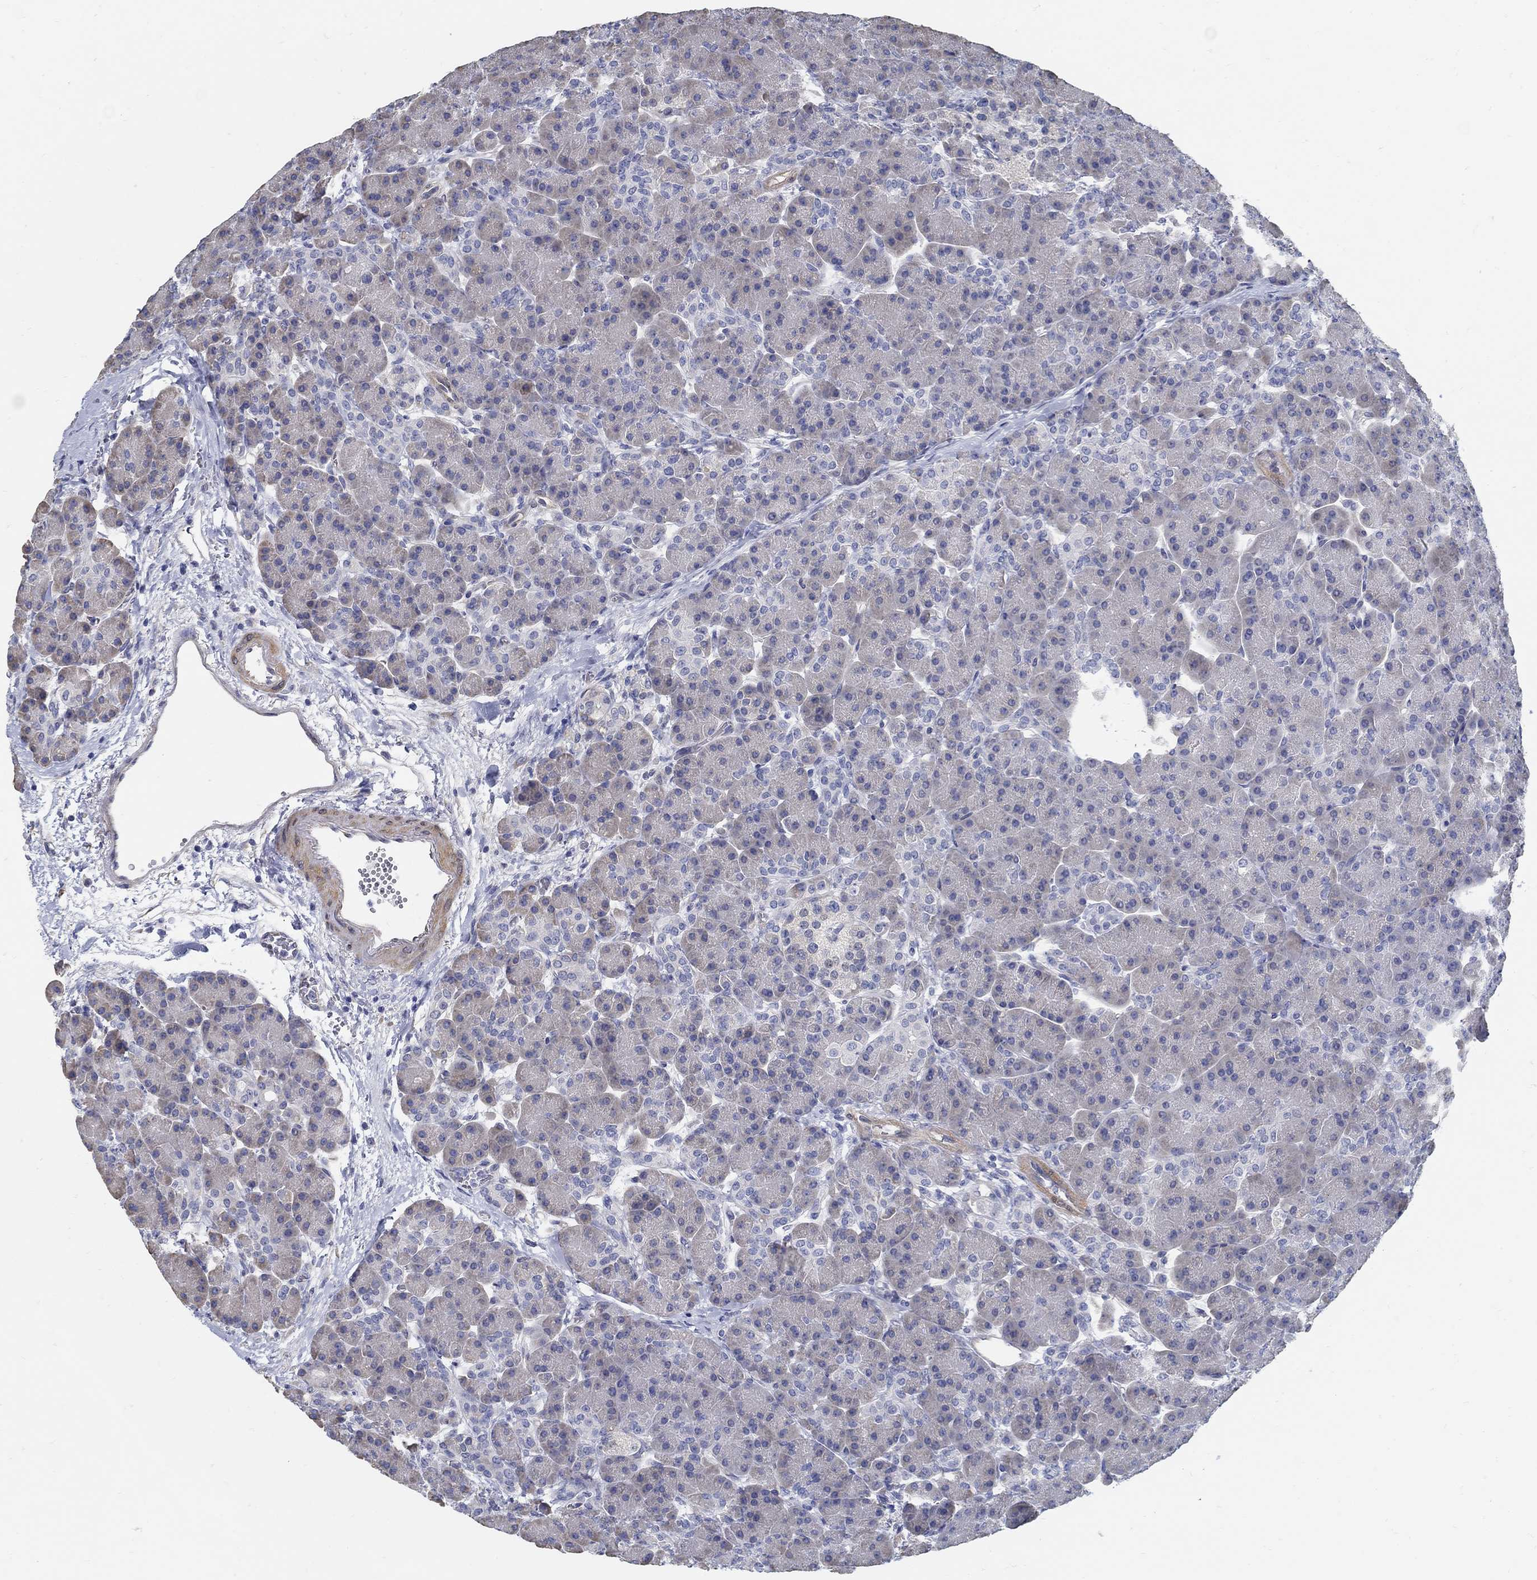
{"staining": {"intensity": "weak", "quantity": "<25%", "location": "cytoplasmic/membranous"}, "tissue": "pancreas", "cell_type": "Exocrine glandular cells", "image_type": "normal", "snomed": [{"axis": "morphology", "description": "Normal tissue, NOS"}, {"axis": "topography", "description": "Pancreas"}], "caption": "Pancreas was stained to show a protein in brown. There is no significant staining in exocrine glandular cells. (Brightfield microscopy of DAB IHC at high magnification).", "gene": "C15orf39", "patient": {"sex": "female", "age": 63}}